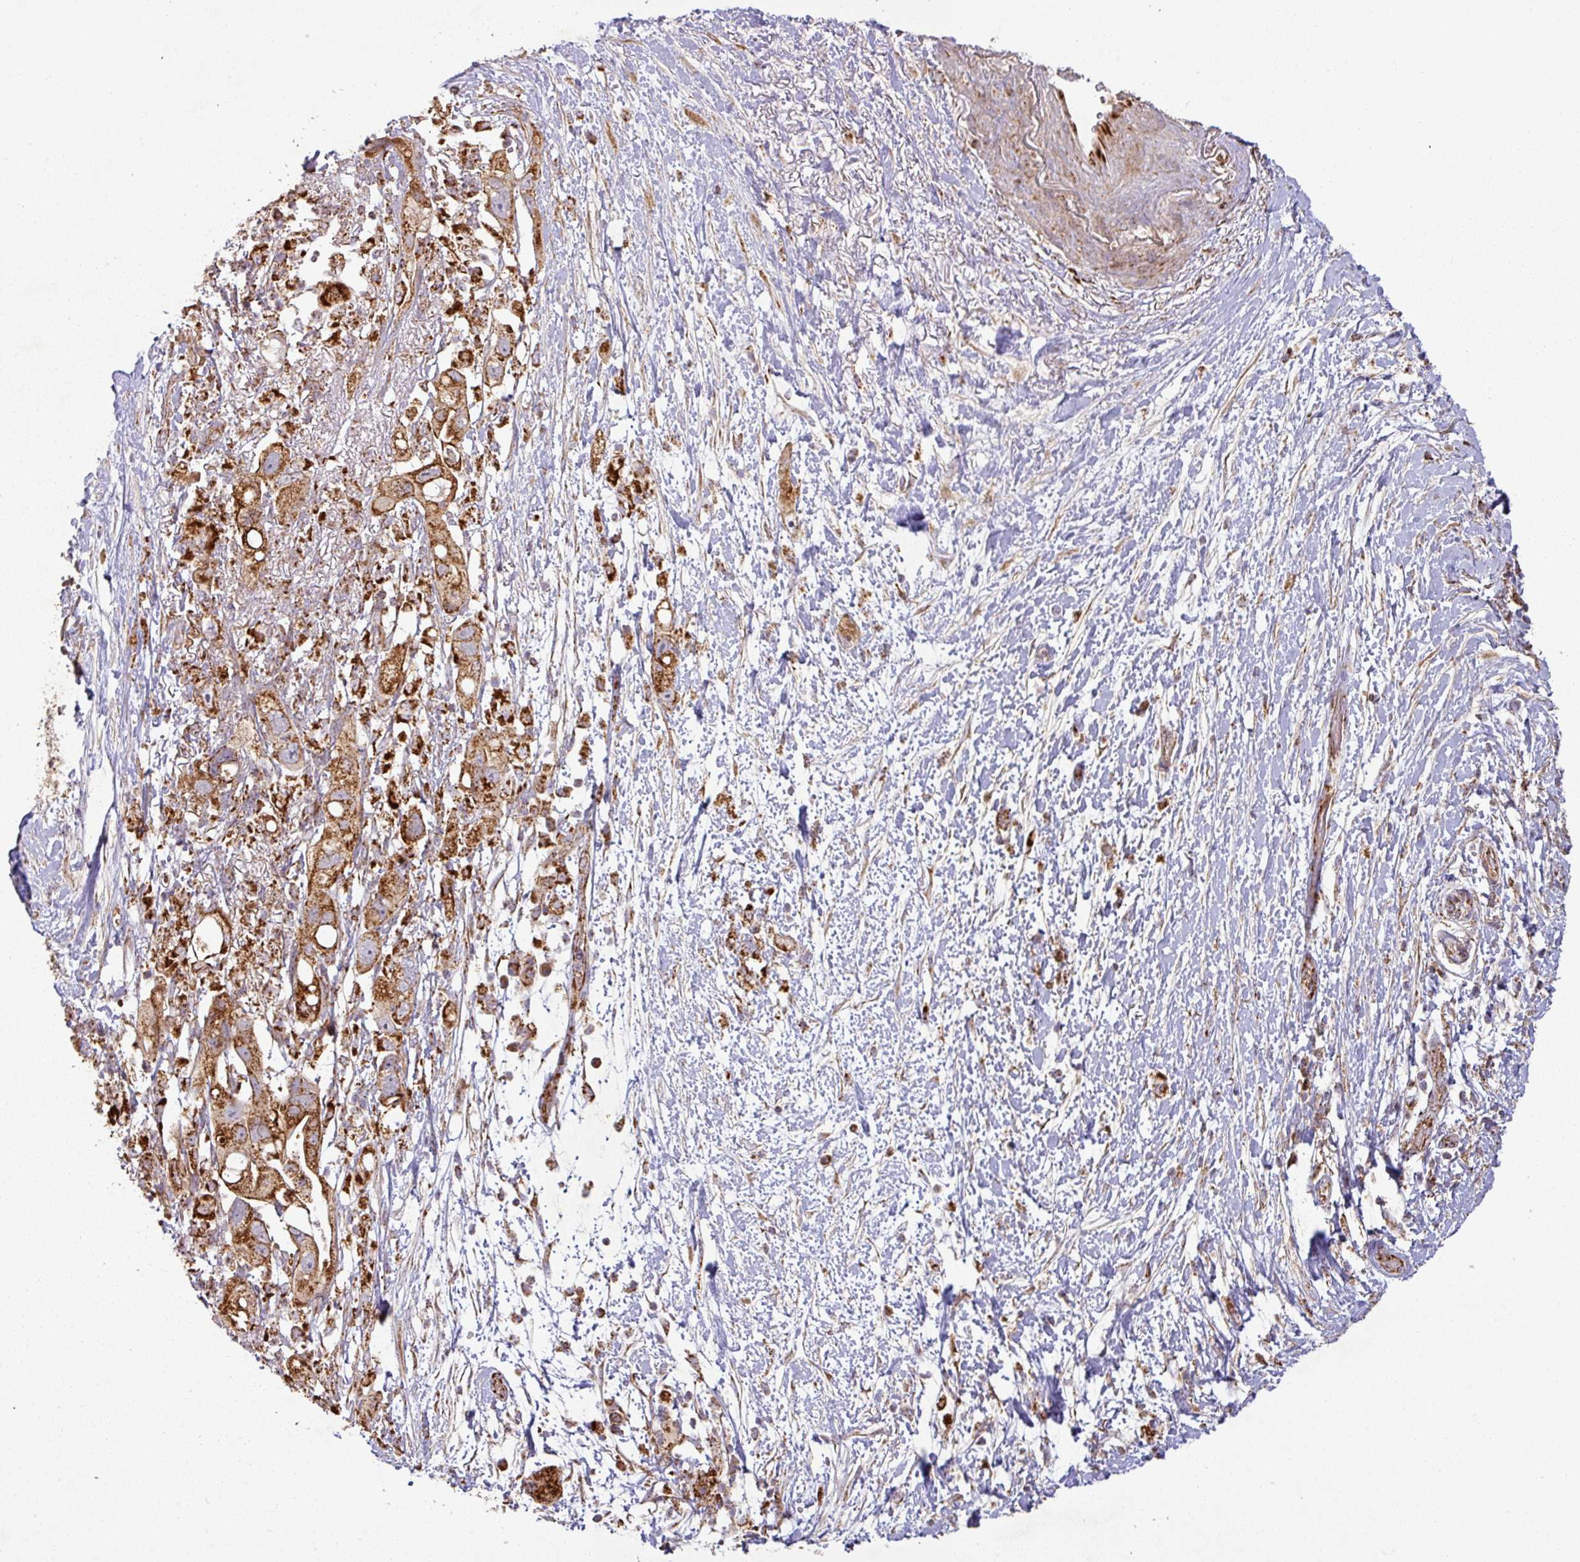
{"staining": {"intensity": "strong", "quantity": ">75%", "location": "cytoplasmic/membranous"}, "tissue": "pancreatic cancer", "cell_type": "Tumor cells", "image_type": "cancer", "snomed": [{"axis": "morphology", "description": "Adenocarcinoma, NOS"}, {"axis": "topography", "description": "Pancreas"}], "caption": "A histopathology image of human pancreatic adenocarcinoma stained for a protein displays strong cytoplasmic/membranous brown staining in tumor cells.", "gene": "GPD2", "patient": {"sex": "female", "age": 72}}